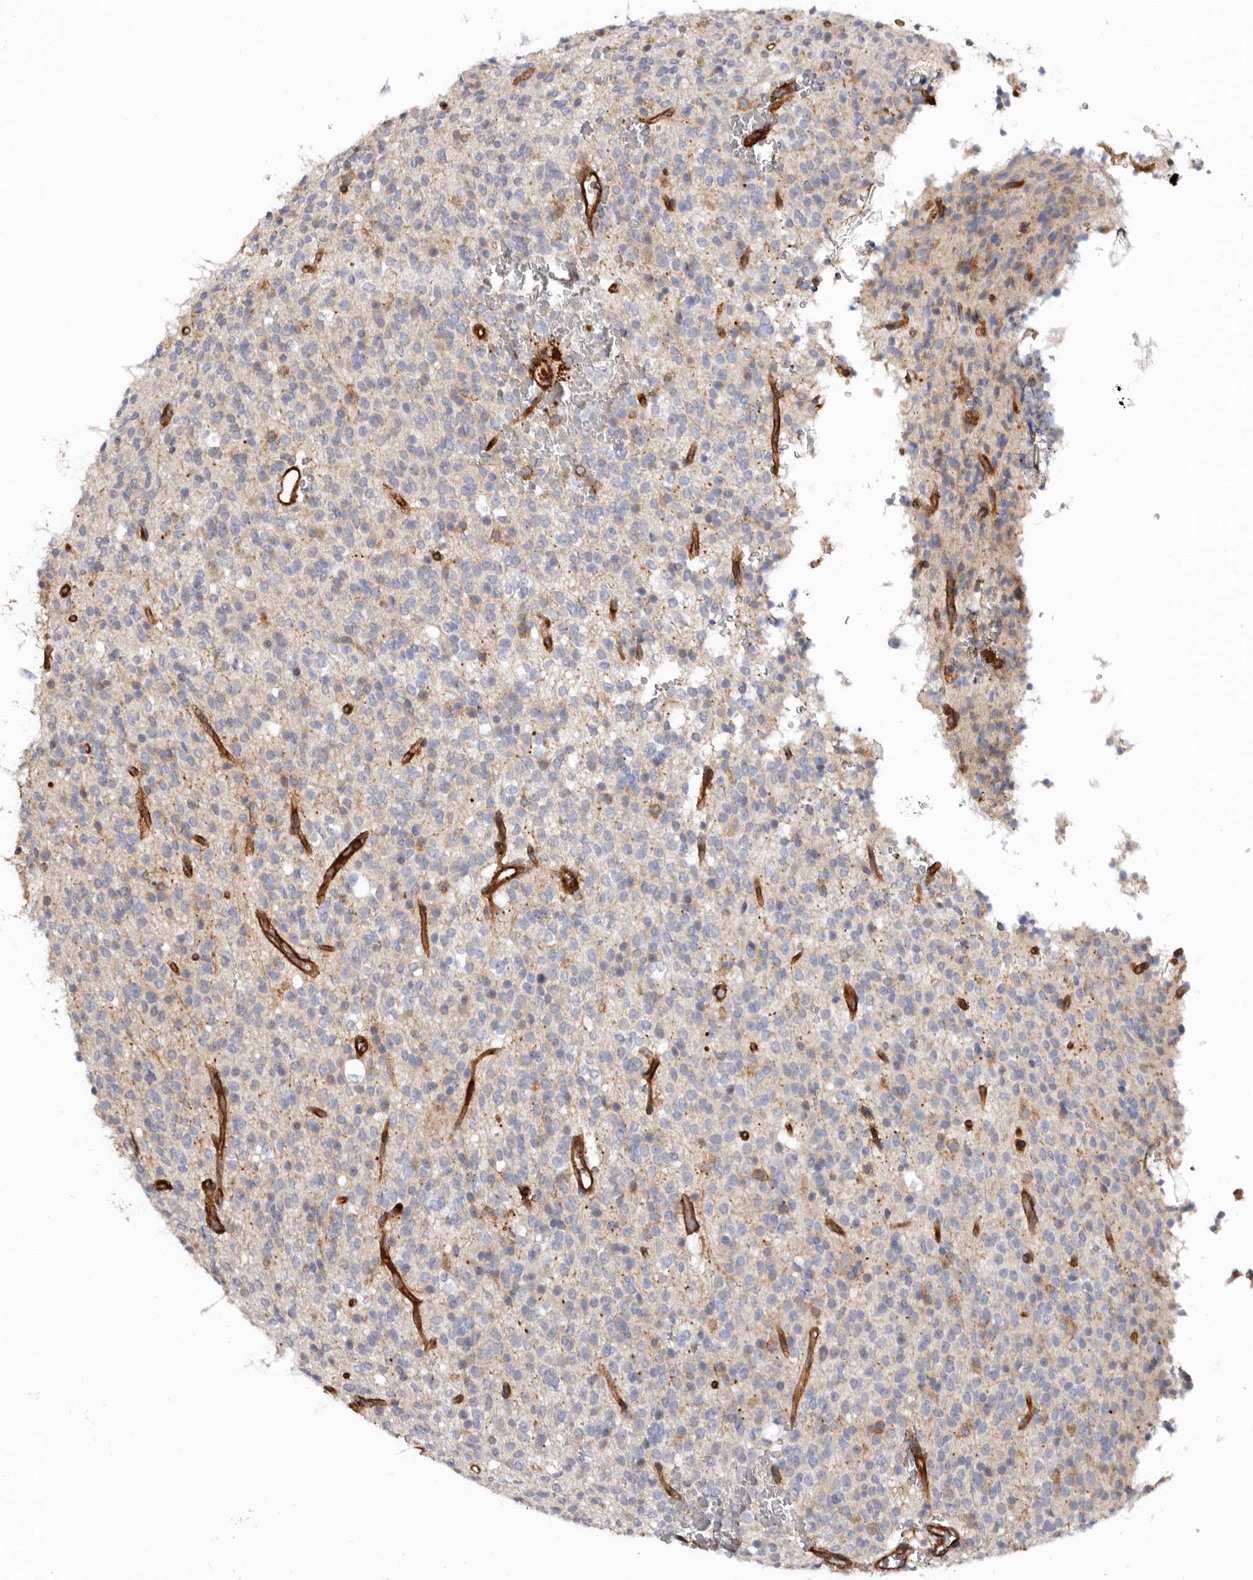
{"staining": {"intensity": "weak", "quantity": "<25%", "location": "cytoplasmic/membranous"}, "tissue": "glioma", "cell_type": "Tumor cells", "image_type": "cancer", "snomed": [{"axis": "morphology", "description": "Glioma, malignant, High grade"}, {"axis": "topography", "description": "Brain"}], "caption": "This photomicrograph is of malignant high-grade glioma stained with immunohistochemistry to label a protein in brown with the nuclei are counter-stained blue. There is no positivity in tumor cells.", "gene": "TMC7", "patient": {"sex": "male", "age": 34}}